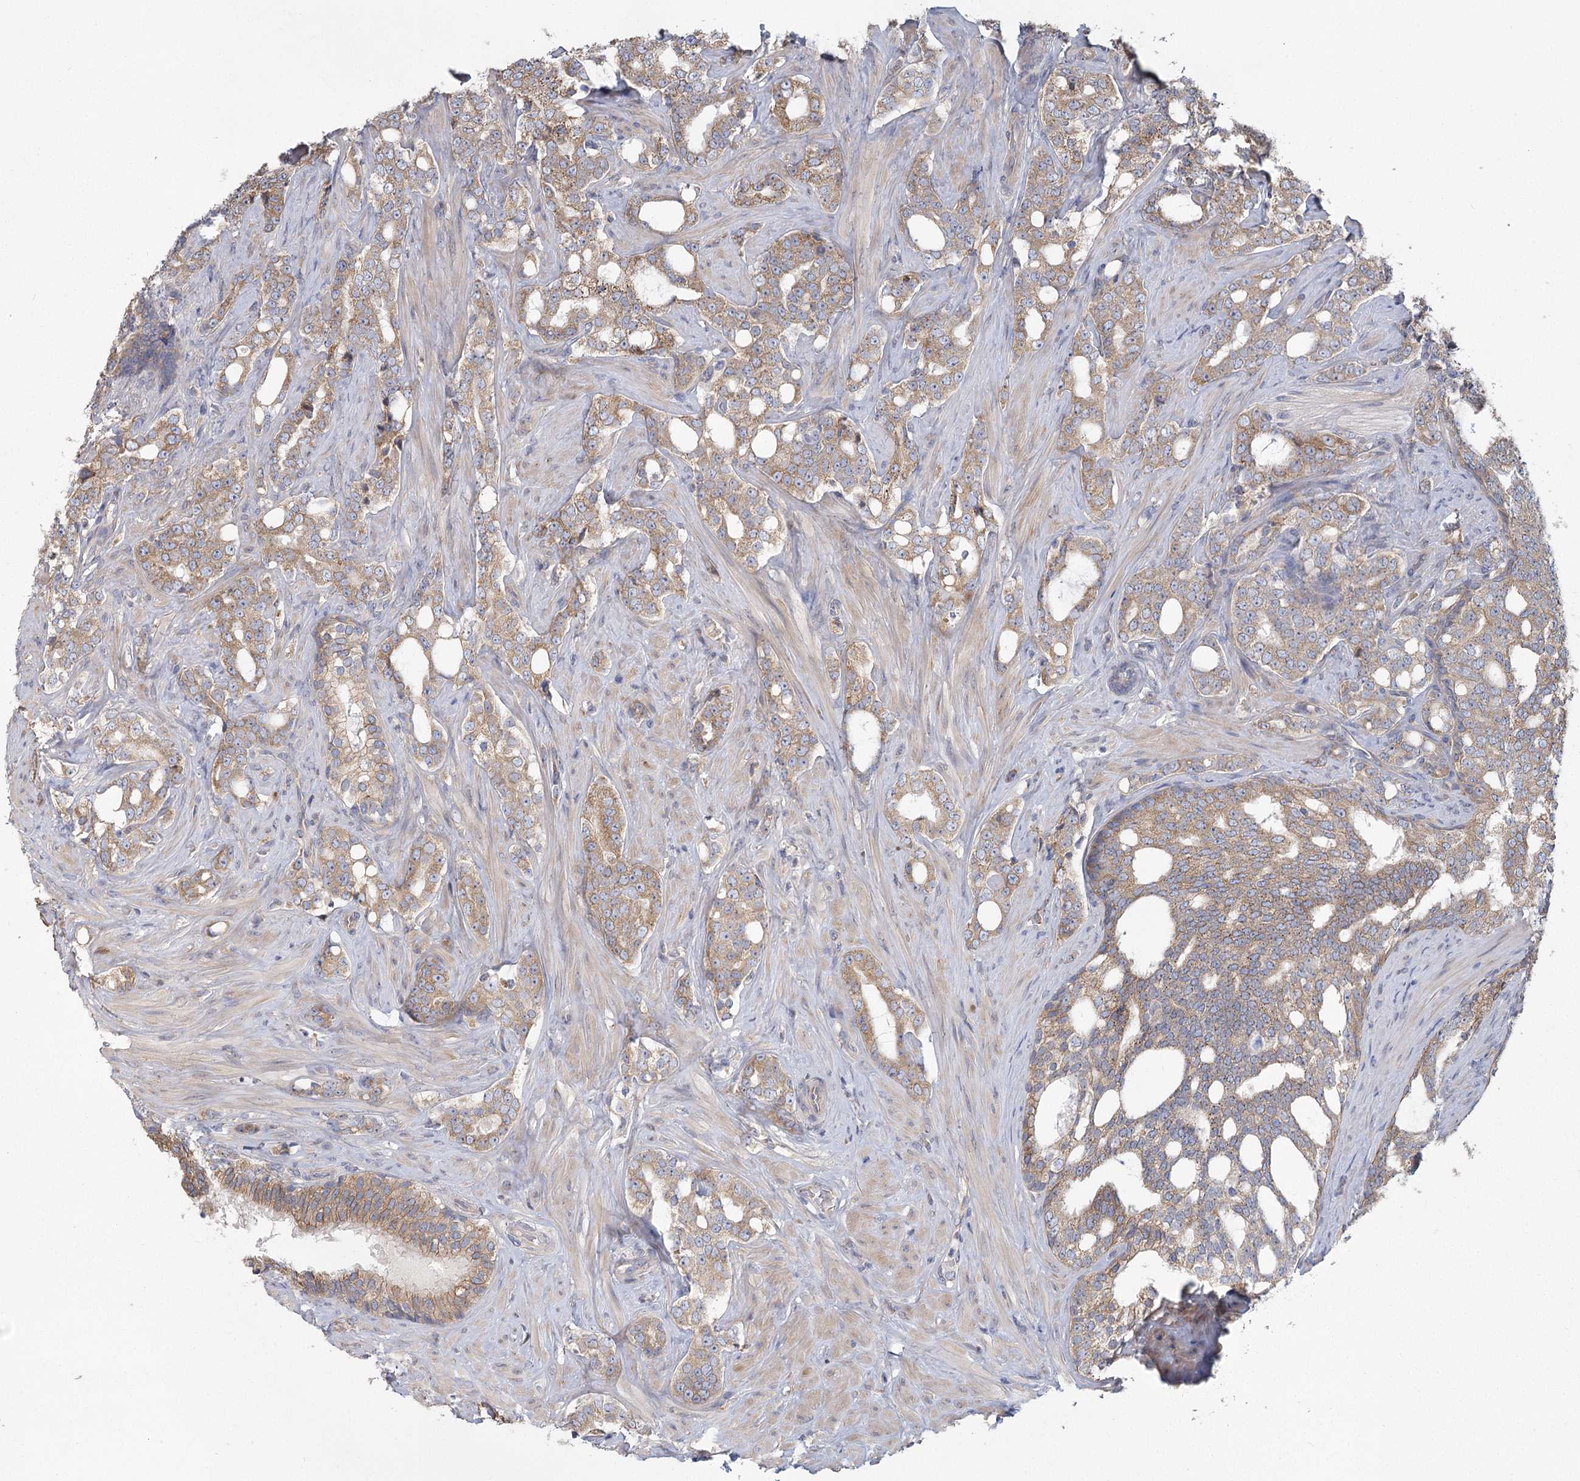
{"staining": {"intensity": "moderate", "quantity": ">75%", "location": "cytoplasmic/membranous"}, "tissue": "prostate cancer", "cell_type": "Tumor cells", "image_type": "cancer", "snomed": [{"axis": "morphology", "description": "Adenocarcinoma, High grade"}, {"axis": "topography", "description": "Prostate"}], "caption": "The immunohistochemical stain shows moderate cytoplasmic/membranous staining in tumor cells of prostate cancer (adenocarcinoma (high-grade)) tissue.", "gene": "CNTLN", "patient": {"sex": "male", "age": 64}}